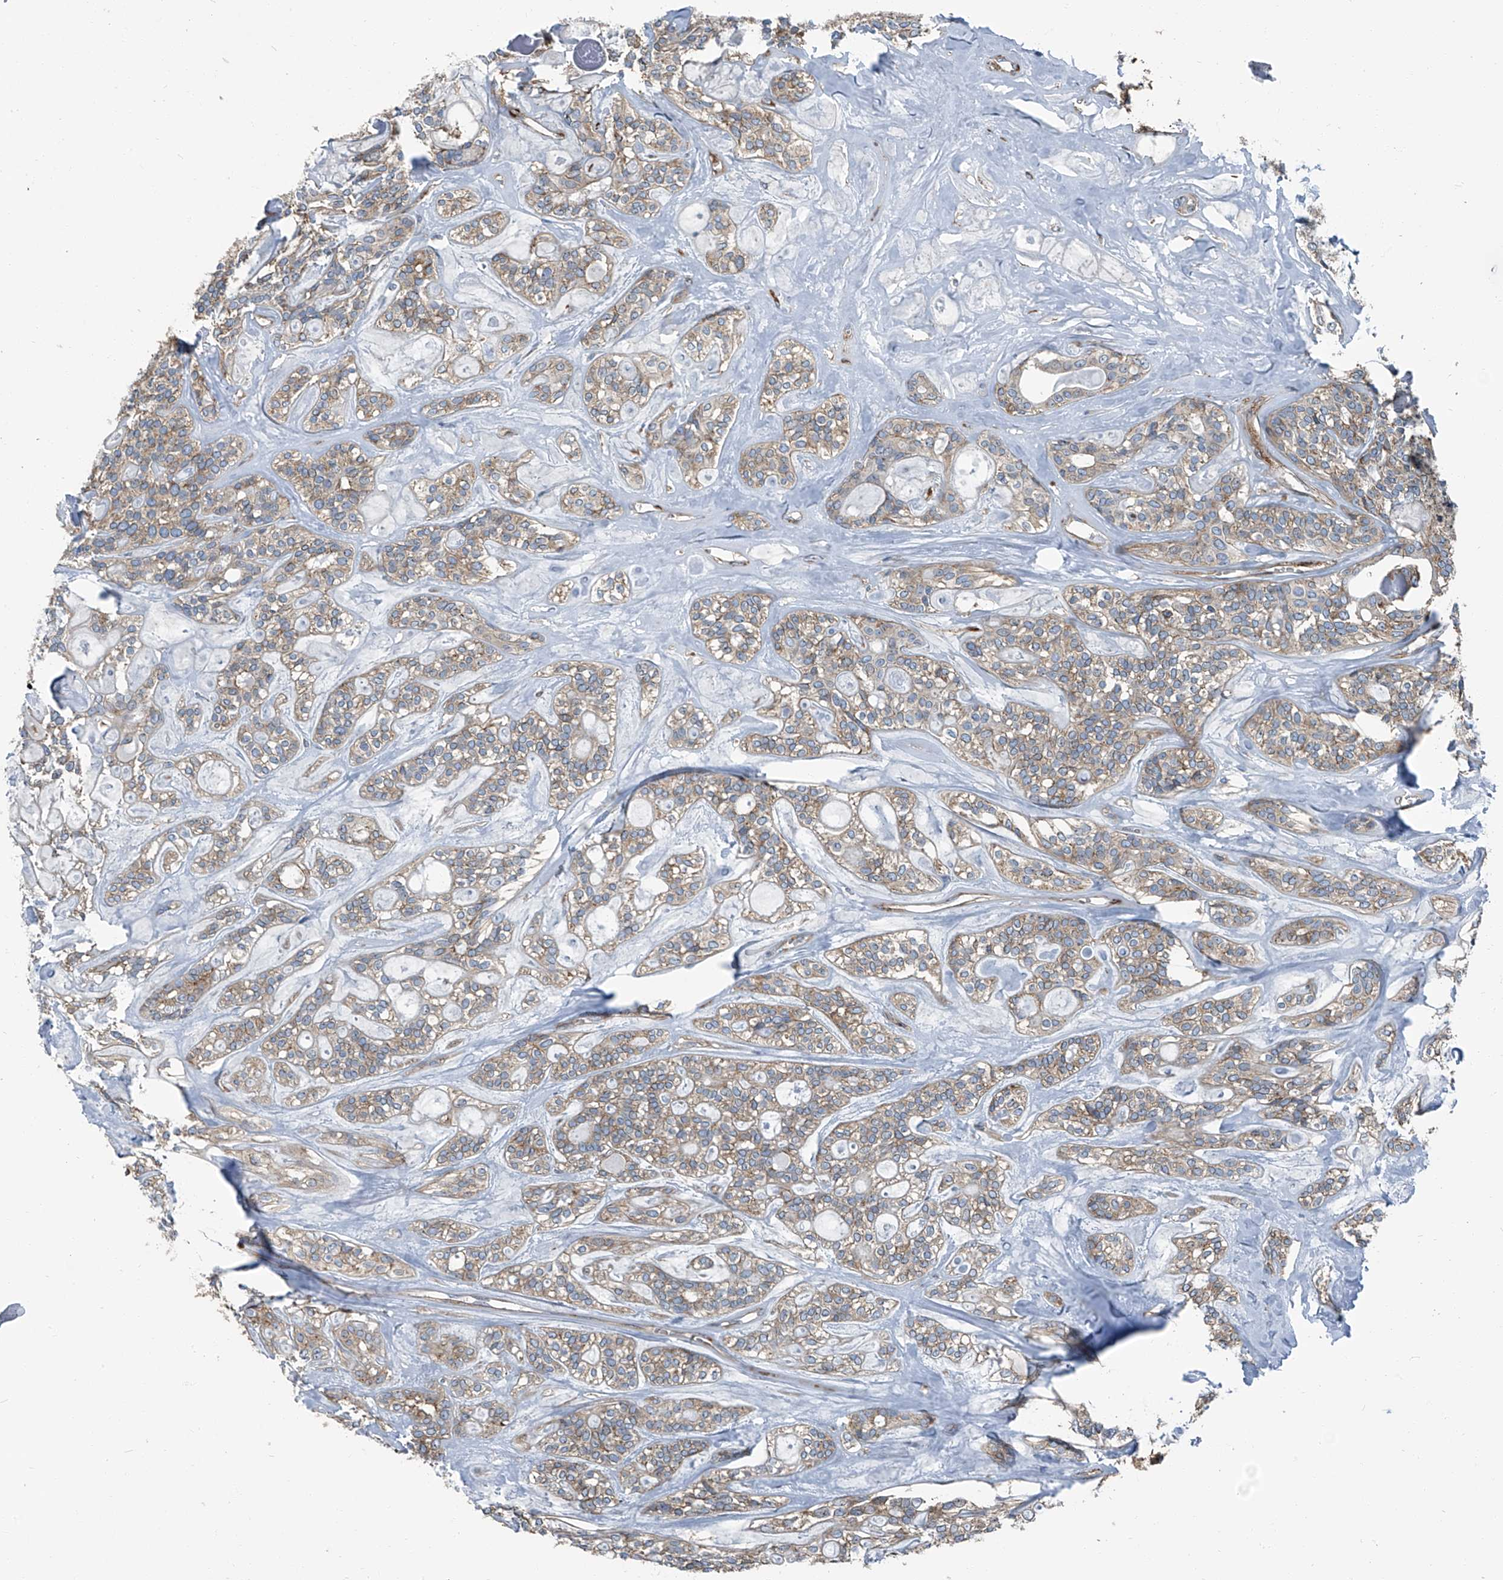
{"staining": {"intensity": "weak", "quantity": "25%-75%", "location": "cytoplasmic/membranous"}, "tissue": "head and neck cancer", "cell_type": "Tumor cells", "image_type": "cancer", "snomed": [{"axis": "morphology", "description": "Adenocarcinoma, NOS"}, {"axis": "topography", "description": "Head-Neck"}], "caption": "A low amount of weak cytoplasmic/membranous staining is seen in about 25%-75% of tumor cells in head and neck adenocarcinoma tissue. The staining is performed using DAB brown chromogen to label protein expression. The nuclei are counter-stained blue using hematoxylin.", "gene": "SEPTIN7", "patient": {"sex": "male", "age": 66}}